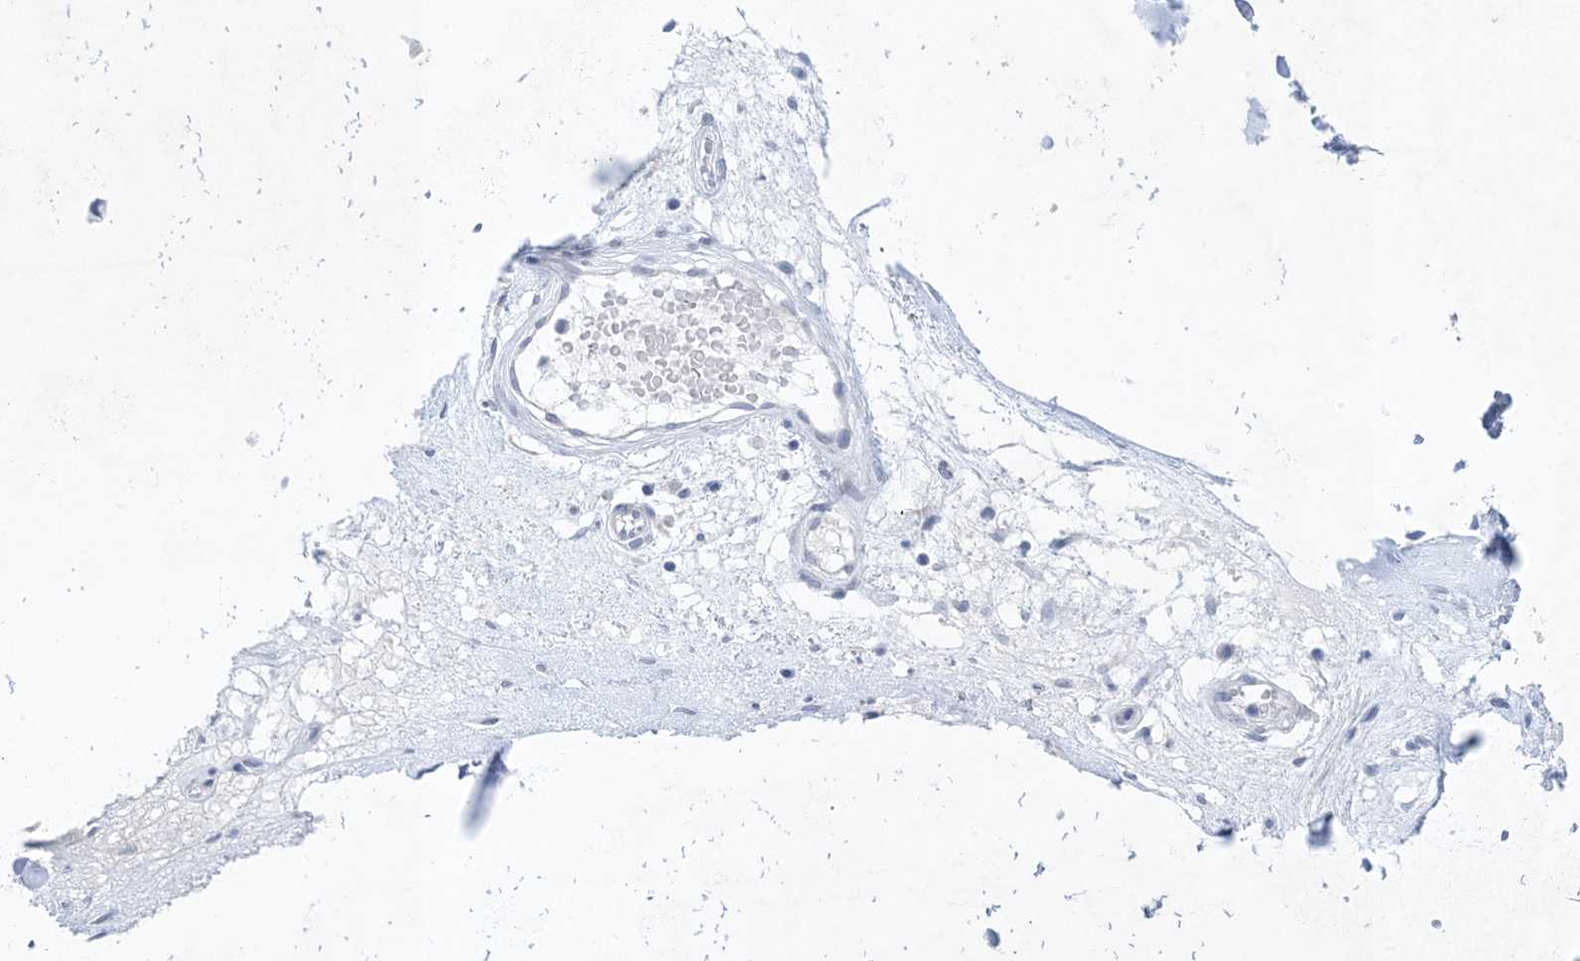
{"staining": {"intensity": "negative", "quantity": "none", "location": "none"}, "tissue": "adipose tissue", "cell_type": "Adipocytes", "image_type": "normal", "snomed": [{"axis": "morphology", "description": "Normal tissue, NOS"}, {"axis": "morphology", "description": "Basal cell carcinoma"}, {"axis": "topography", "description": "Cartilage tissue"}, {"axis": "topography", "description": "Nasopharynx"}, {"axis": "topography", "description": "Oral tissue"}], "caption": "Immunohistochemistry of benign human adipose tissue reveals no expression in adipocytes.", "gene": "GABRG1", "patient": {"sex": "female", "age": 77}}